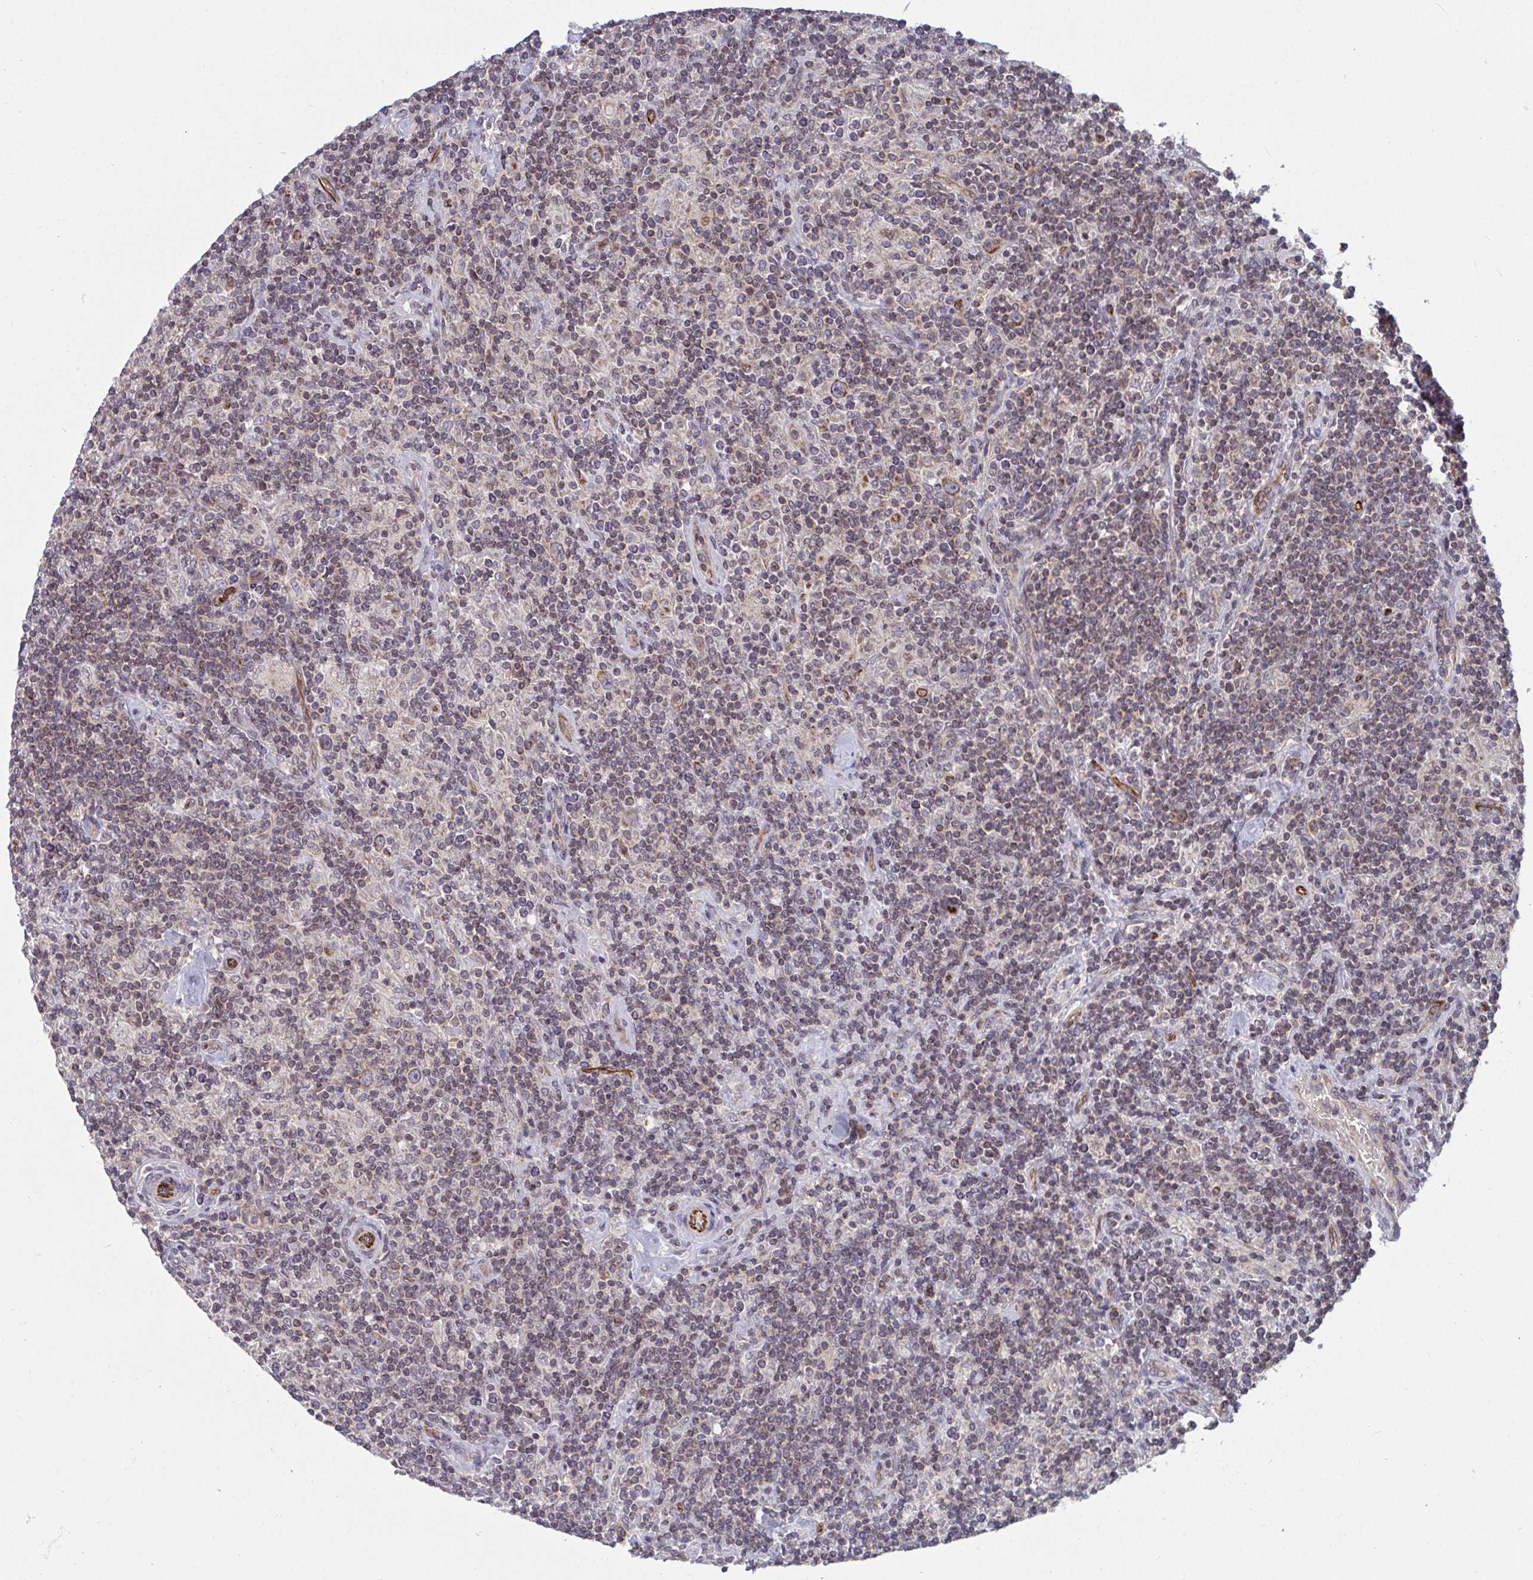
{"staining": {"intensity": "moderate", "quantity": "25%-75%", "location": "cytoplasmic/membranous"}, "tissue": "lymphoma", "cell_type": "Tumor cells", "image_type": "cancer", "snomed": [{"axis": "morphology", "description": "Hodgkin's disease, NOS"}, {"axis": "topography", "description": "Lymph node"}], "caption": "Moderate cytoplasmic/membranous expression for a protein is appreciated in about 25%-75% of tumor cells of lymphoma using immunohistochemistry.", "gene": "EIF1AD", "patient": {"sex": "male", "age": 70}}